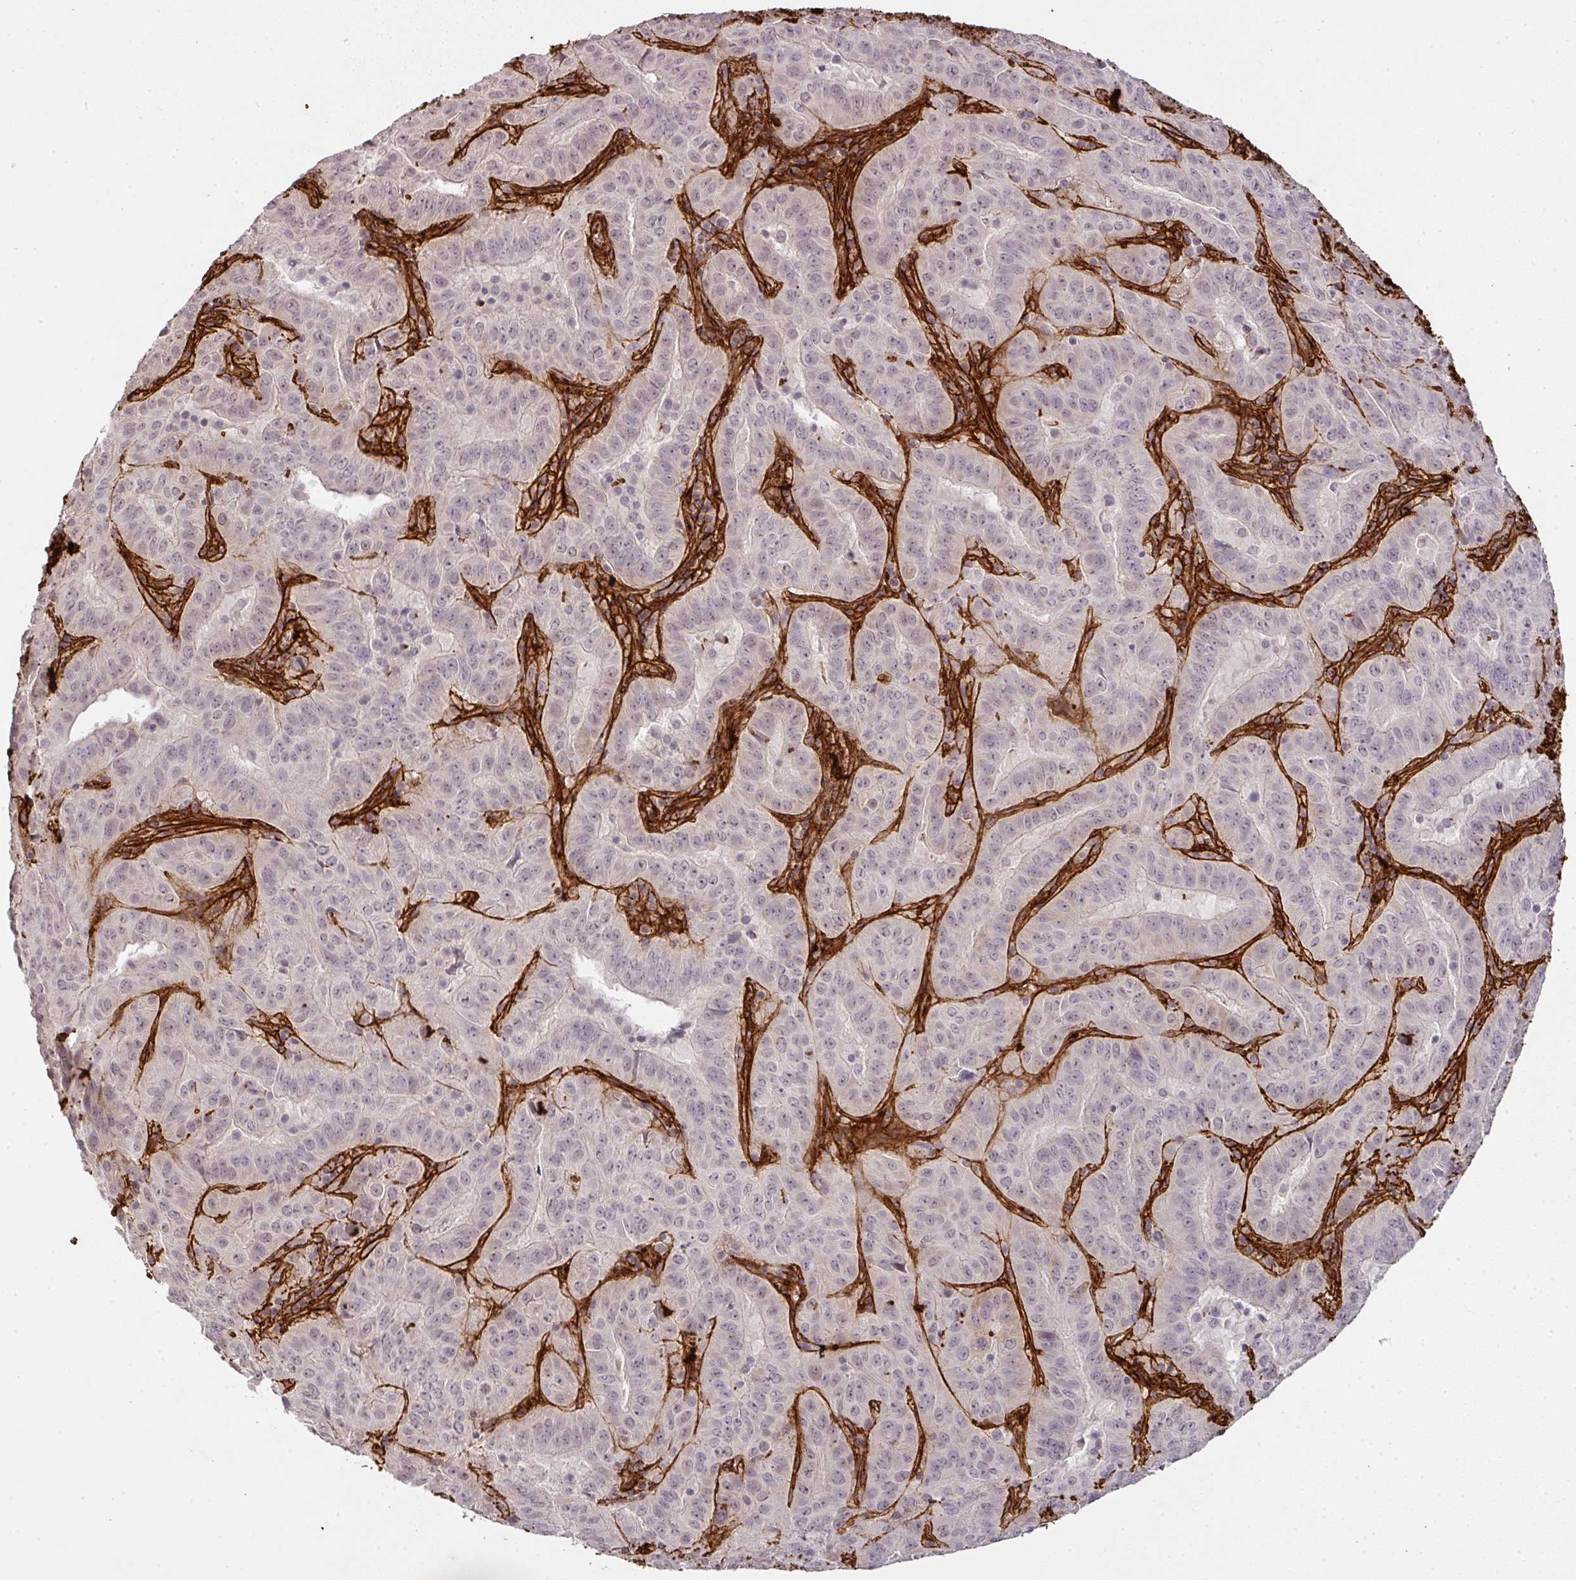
{"staining": {"intensity": "negative", "quantity": "none", "location": "none"}, "tissue": "pancreatic cancer", "cell_type": "Tumor cells", "image_type": "cancer", "snomed": [{"axis": "morphology", "description": "Adenocarcinoma, NOS"}, {"axis": "topography", "description": "Pancreas"}], "caption": "An image of pancreatic cancer stained for a protein displays no brown staining in tumor cells. Nuclei are stained in blue.", "gene": "COL3A1", "patient": {"sex": "male", "age": 63}}